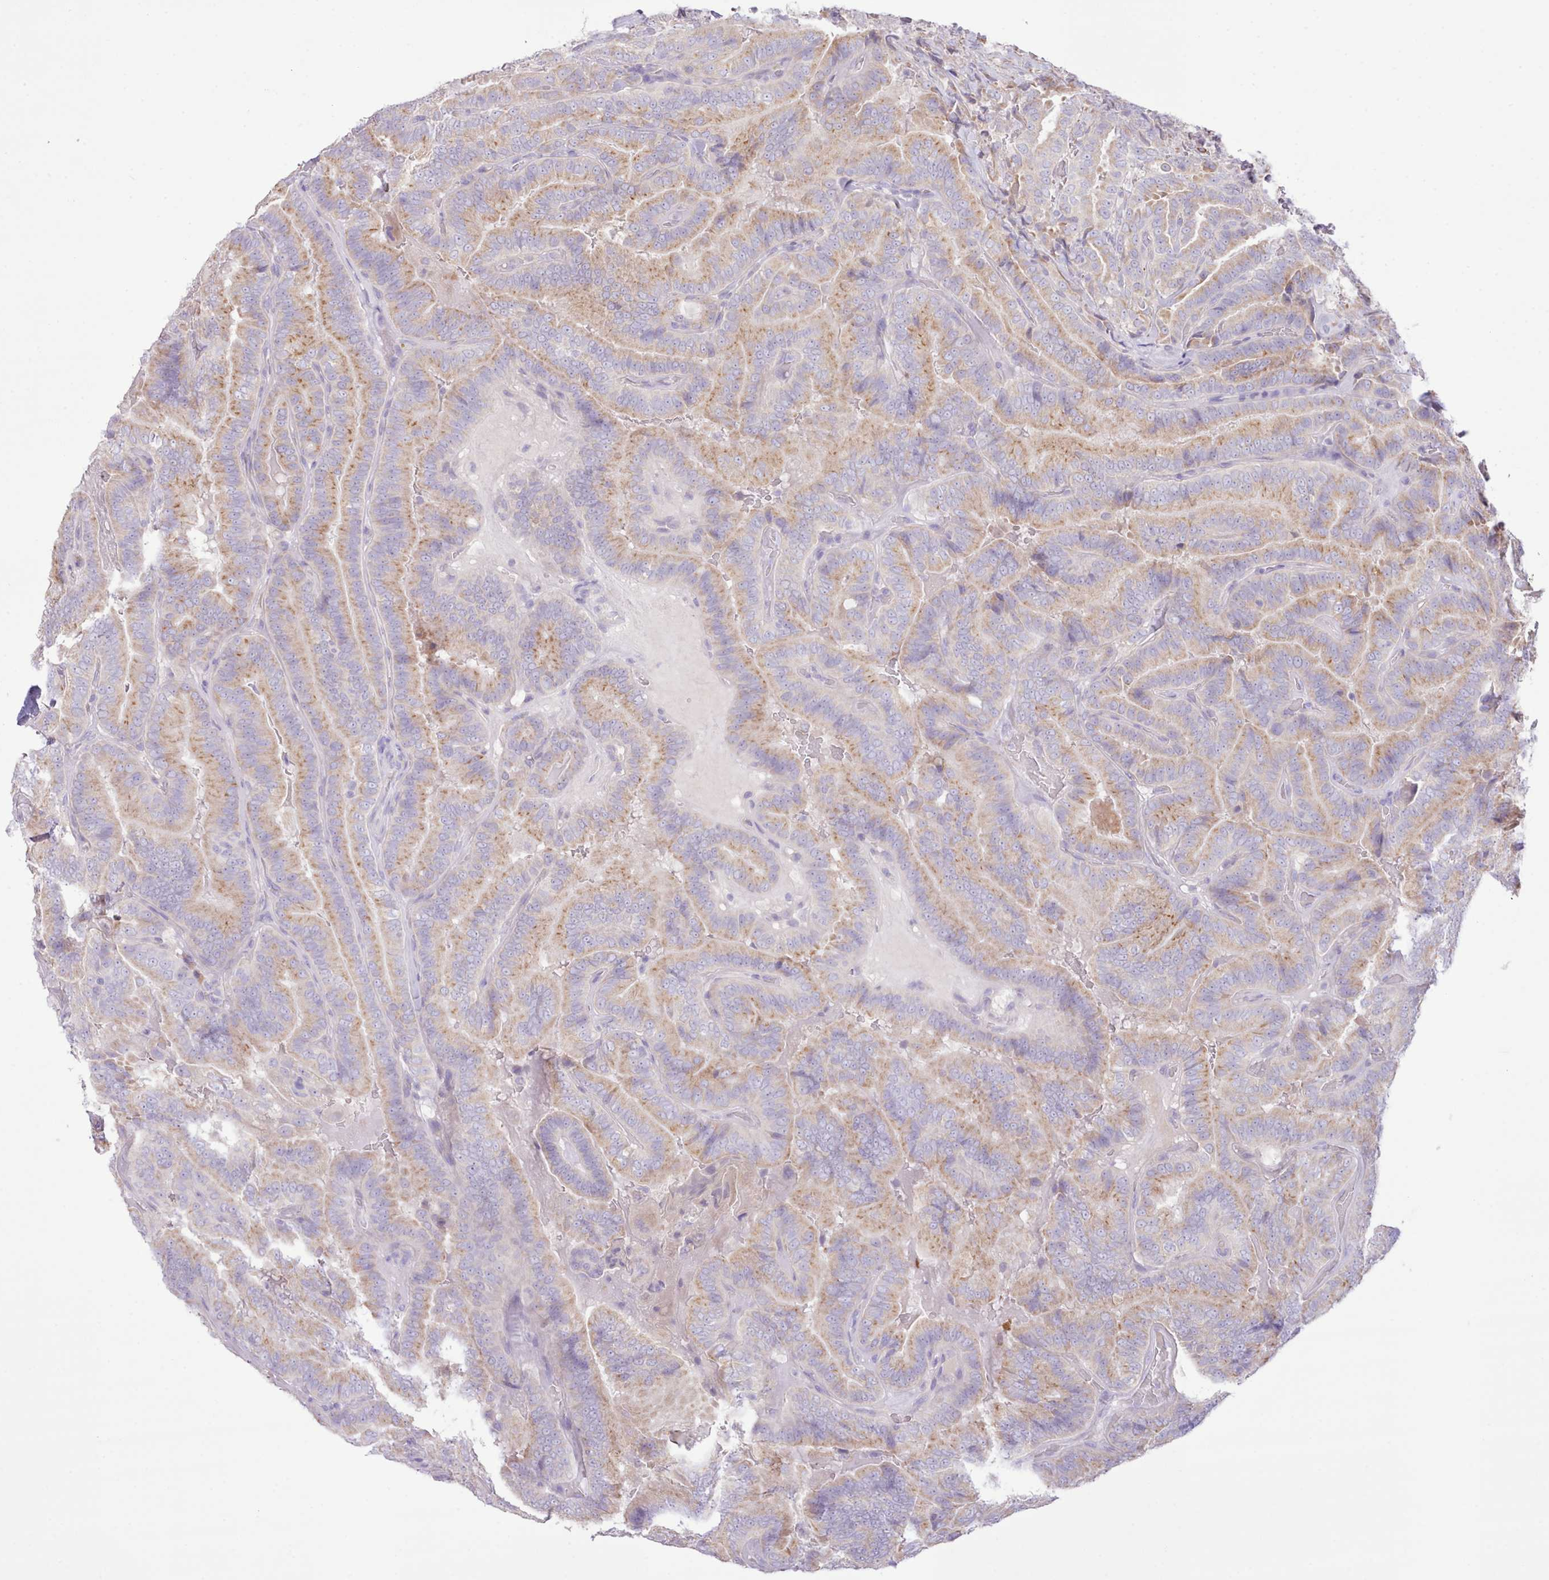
{"staining": {"intensity": "moderate", "quantity": ">75%", "location": "cytoplasmic/membranous"}, "tissue": "thyroid cancer", "cell_type": "Tumor cells", "image_type": "cancer", "snomed": [{"axis": "morphology", "description": "Papillary adenocarcinoma, NOS"}, {"axis": "topography", "description": "Thyroid gland"}], "caption": "Immunohistochemical staining of human thyroid papillary adenocarcinoma demonstrates medium levels of moderate cytoplasmic/membranous protein positivity in about >75% of tumor cells.", "gene": "CCL1", "patient": {"sex": "male", "age": 61}}